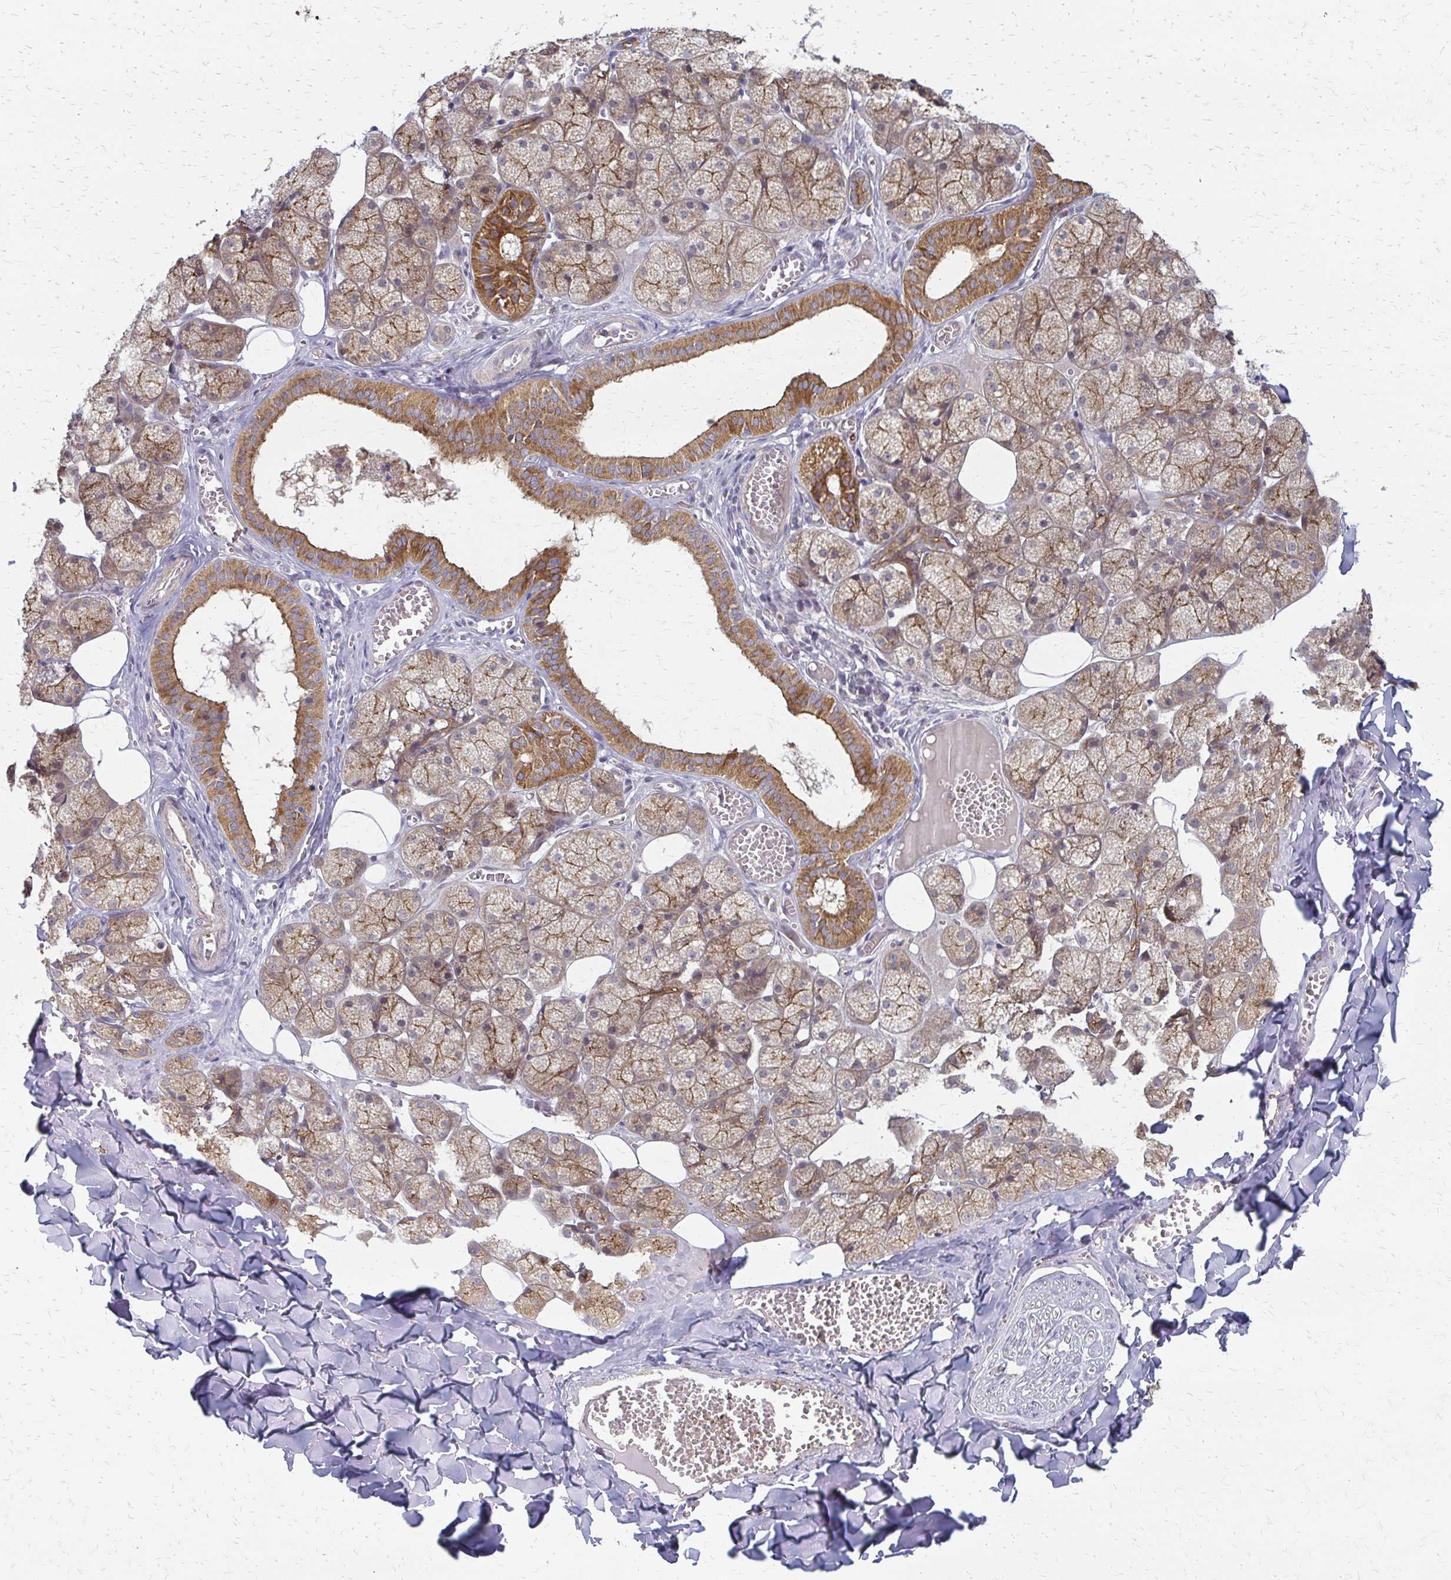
{"staining": {"intensity": "moderate", "quantity": ">75%", "location": "cytoplasmic/membranous"}, "tissue": "salivary gland", "cell_type": "Glandular cells", "image_type": "normal", "snomed": [{"axis": "morphology", "description": "Normal tissue, NOS"}, {"axis": "topography", "description": "Salivary gland"}, {"axis": "topography", "description": "Peripheral nerve tissue"}], "caption": "This micrograph demonstrates immunohistochemistry (IHC) staining of unremarkable human salivary gland, with medium moderate cytoplasmic/membranous positivity in approximately >75% of glandular cells.", "gene": "ZNF383", "patient": {"sex": "male", "age": 38}}